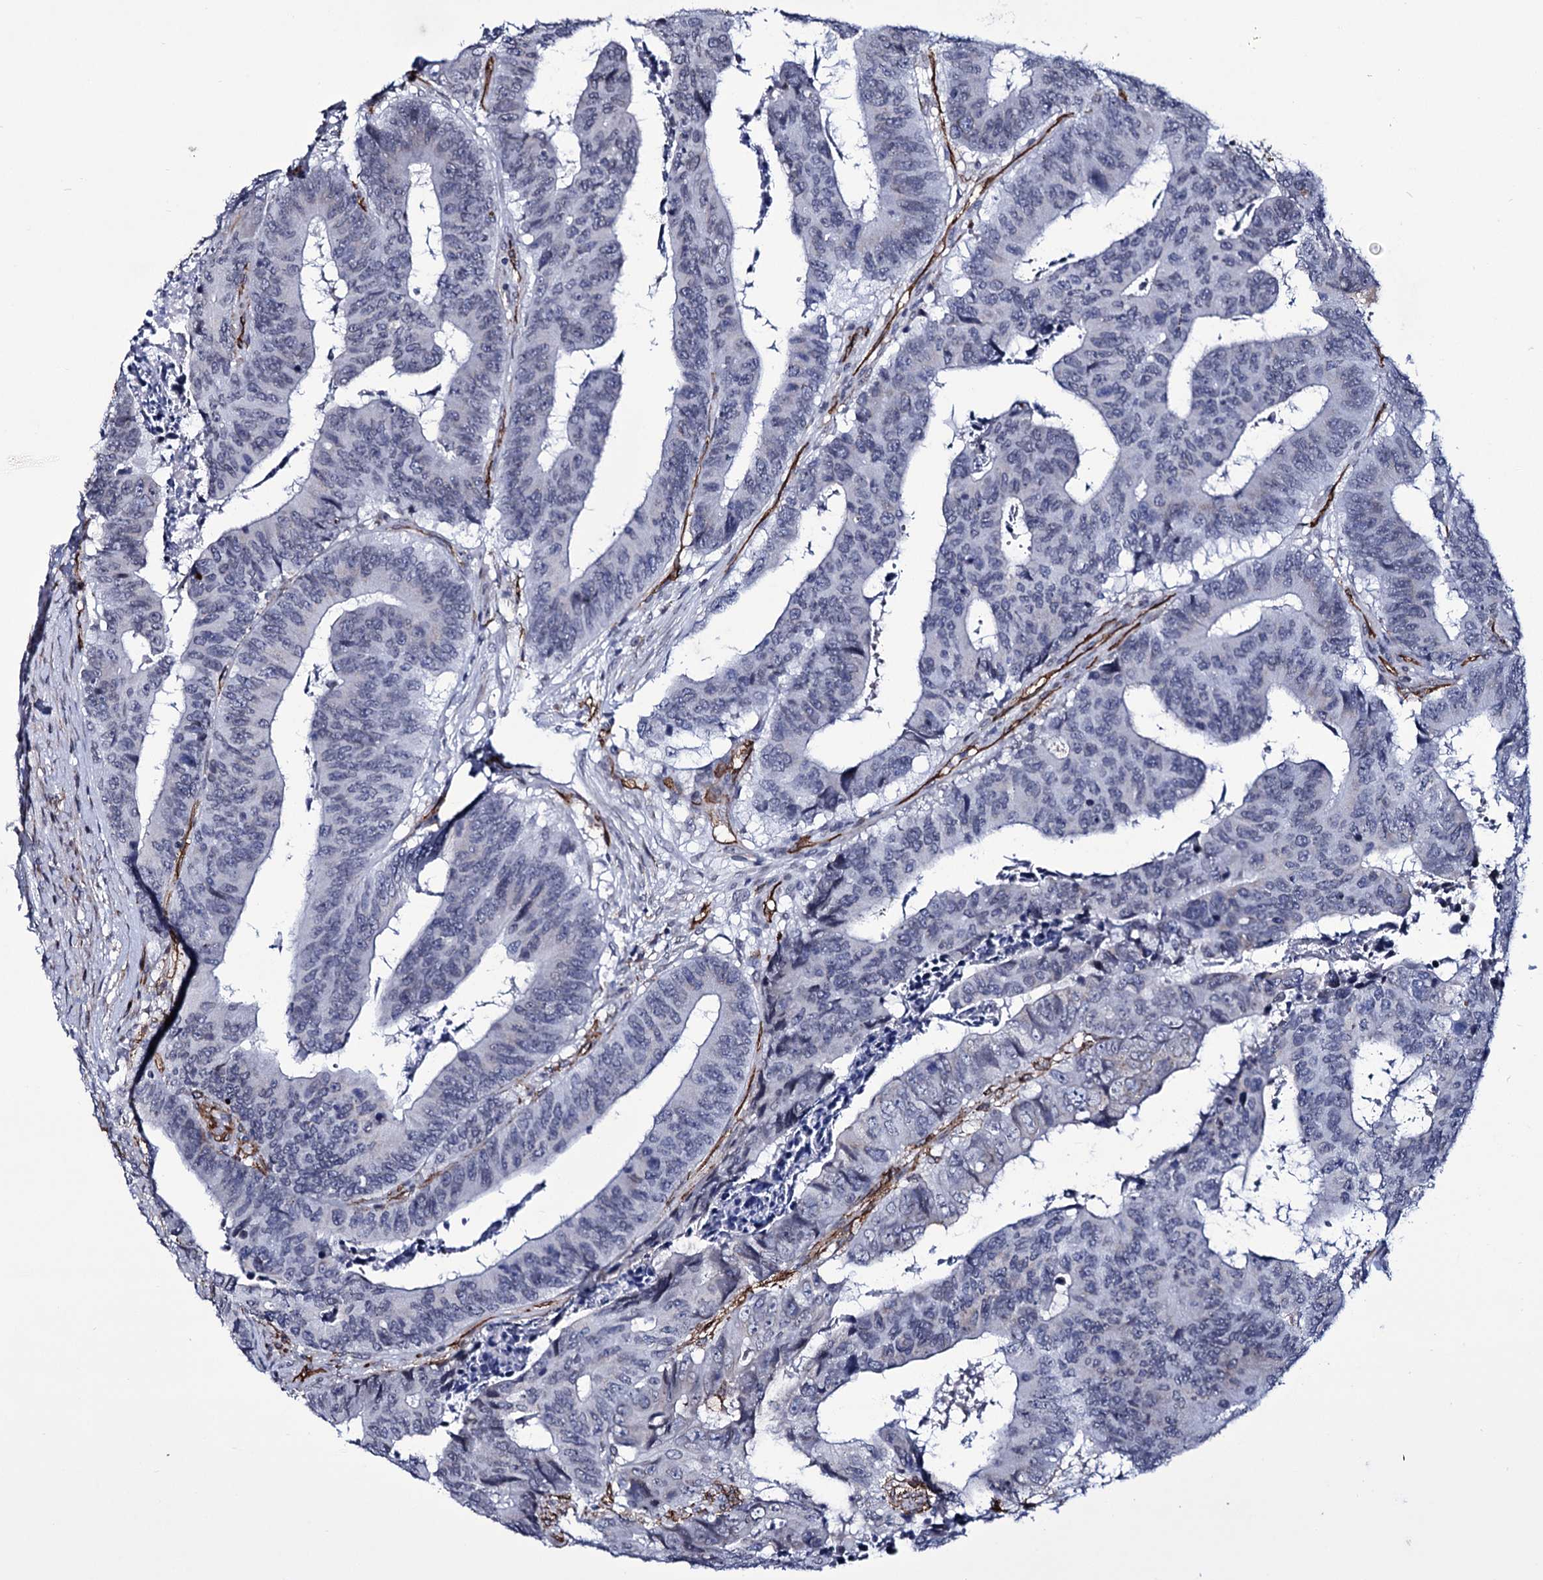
{"staining": {"intensity": "negative", "quantity": "none", "location": "none"}, "tissue": "colorectal cancer", "cell_type": "Tumor cells", "image_type": "cancer", "snomed": [{"axis": "morphology", "description": "Adenocarcinoma, NOS"}, {"axis": "topography", "description": "Rectum"}], "caption": "Micrograph shows no protein staining in tumor cells of colorectal cancer tissue.", "gene": "ZC3H12C", "patient": {"sex": "male", "age": 84}}